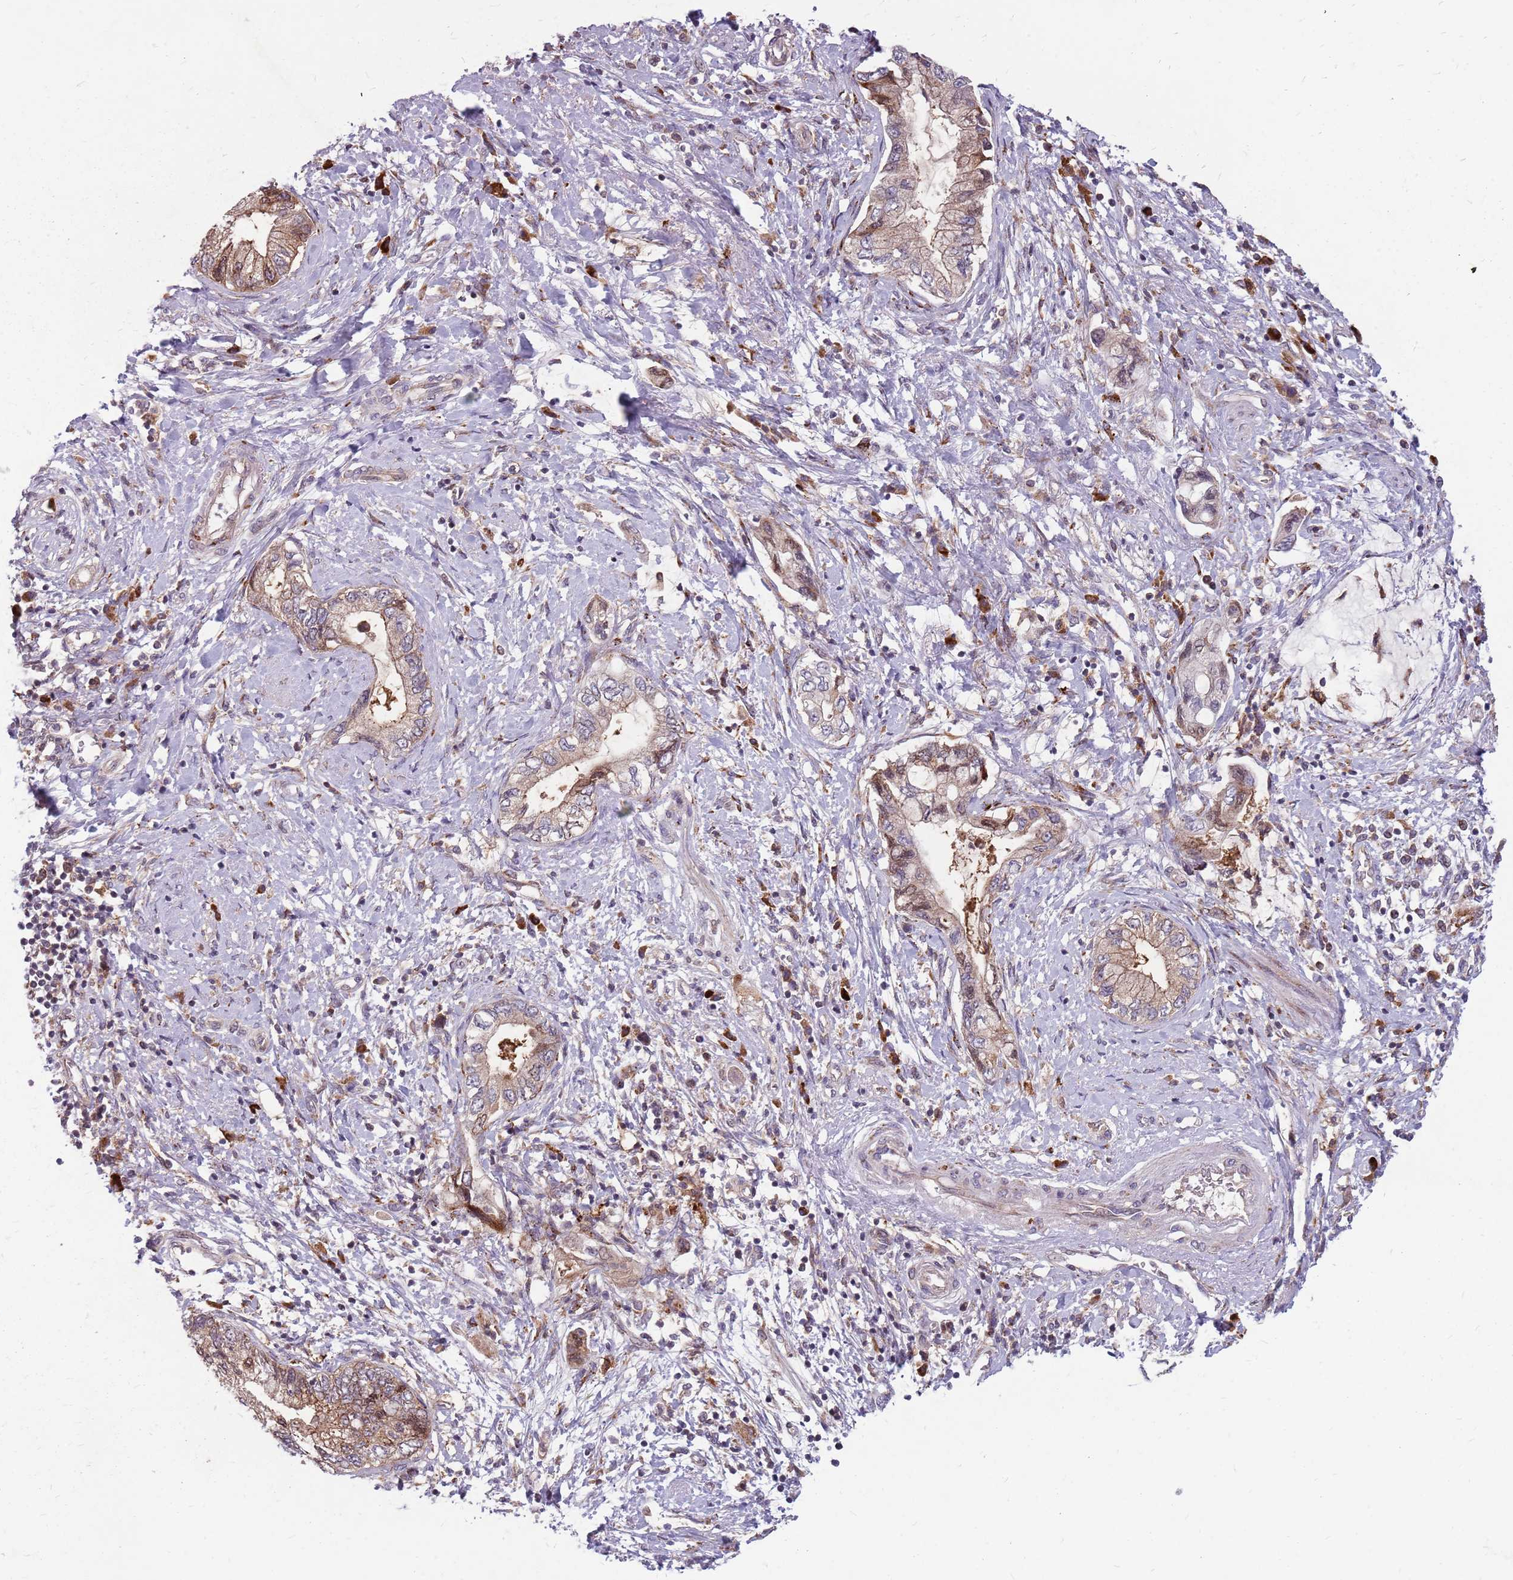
{"staining": {"intensity": "weak", "quantity": ">75%", "location": "cytoplasmic/membranous,nuclear"}, "tissue": "pancreatic cancer", "cell_type": "Tumor cells", "image_type": "cancer", "snomed": [{"axis": "morphology", "description": "Adenocarcinoma, NOS"}, {"axis": "topography", "description": "Pancreas"}], "caption": "The histopathology image exhibits staining of adenocarcinoma (pancreatic), revealing weak cytoplasmic/membranous and nuclear protein expression (brown color) within tumor cells.", "gene": "NME4", "patient": {"sex": "female", "age": 73}}